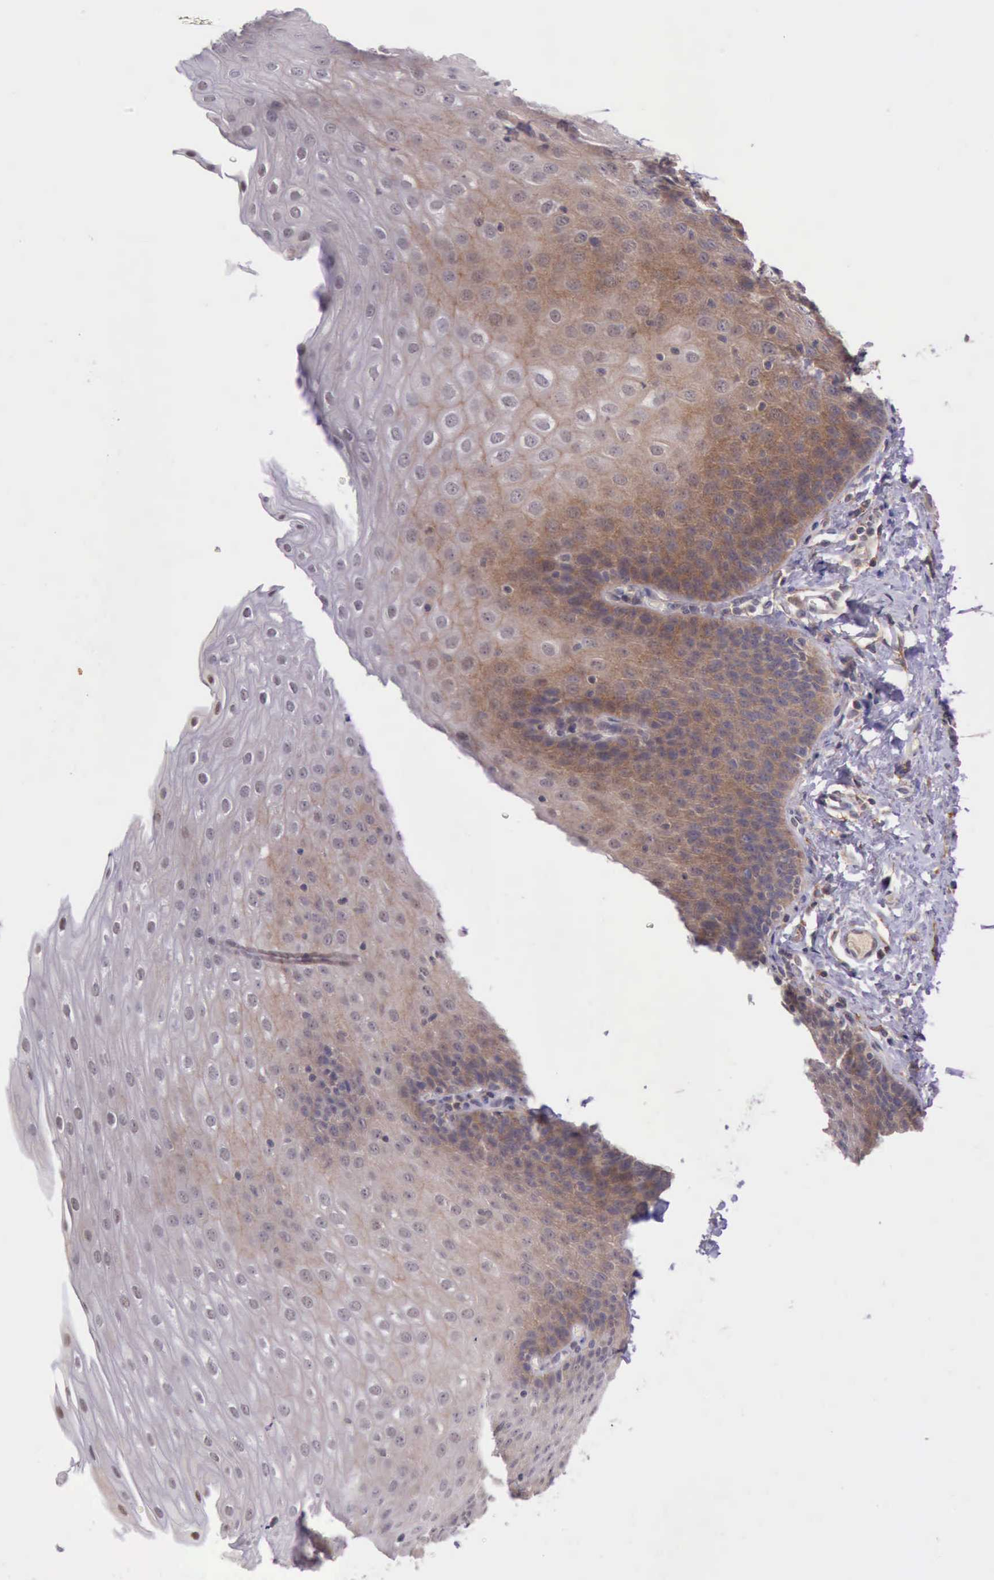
{"staining": {"intensity": "moderate", "quantity": "25%-75%", "location": "cytoplasmic/membranous"}, "tissue": "esophagus", "cell_type": "Squamous epithelial cells", "image_type": "normal", "snomed": [{"axis": "morphology", "description": "Normal tissue, NOS"}, {"axis": "topography", "description": "Esophagus"}], "caption": "Immunohistochemistry (IHC) image of unremarkable esophagus stained for a protein (brown), which exhibits medium levels of moderate cytoplasmic/membranous expression in about 25%-75% of squamous epithelial cells.", "gene": "PRICKLE3", "patient": {"sex": "female", "age": 61}}